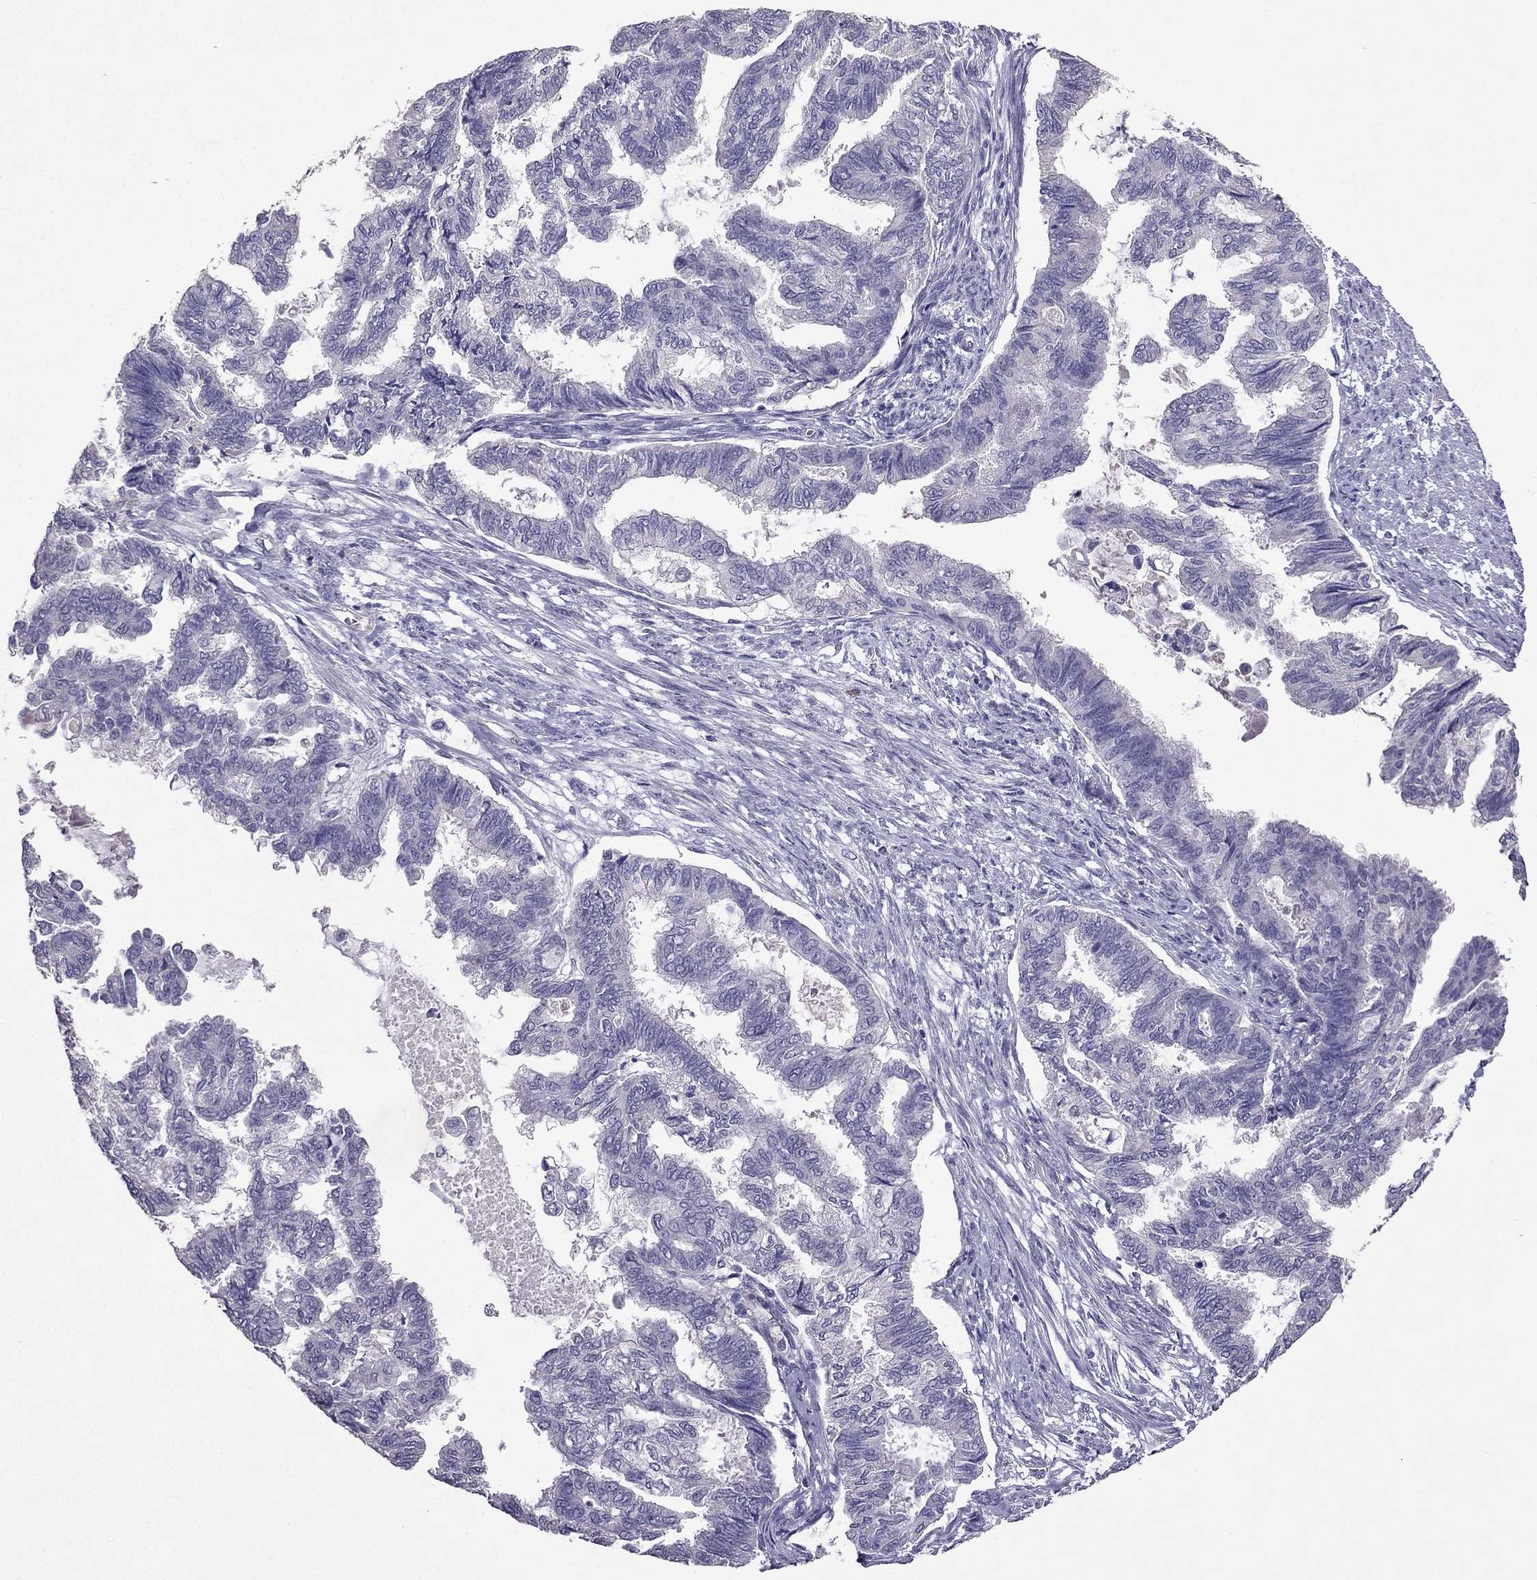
{"staining": {"intensity": "negative", "quantity": "none", "location": "none"}, "tissue": "endometrial cancer", "cell_type": "Tumor cells", "image_type": "cancer", "snomed": [{"axis": "morphology", "description": "Adenocarcinoma, NOS"}, {"axis": "topography", "description": "Endometrium"}], "caption": "Immunohistochemical staining of endometrial adenocarcinoma reveals no significant staining in tumor cells. Nuclei are stained in blue.", "gene": "RFLNB", "patient": {"sex": "female", "age": 86}}